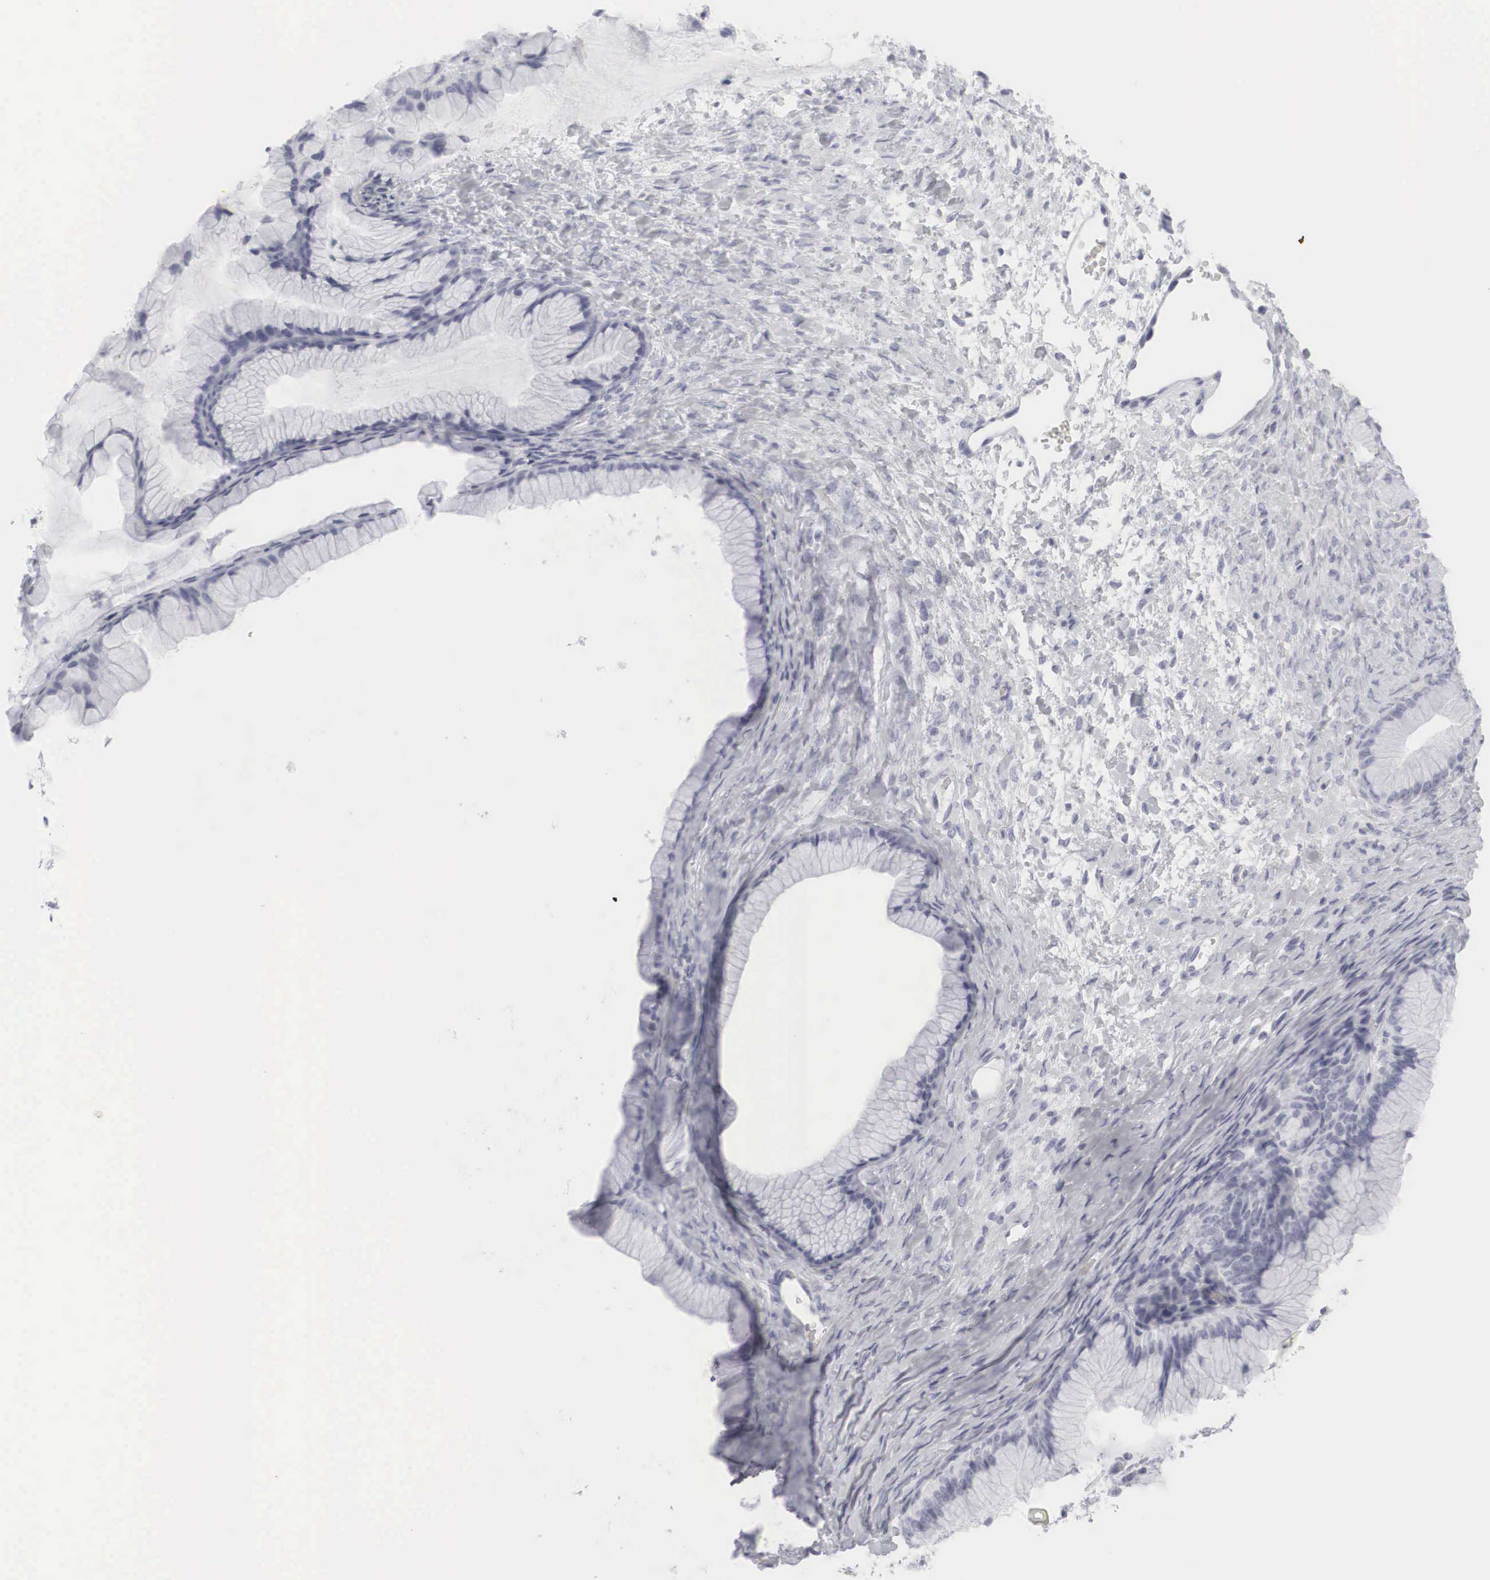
{"staining": {"intensity": "negative", "quantity": "none", "location": "none"}, "tissue": "ovarian cancer", "cell_type": "Tumor cells", "image_type": "cancer", "snomed": [{"axis": "morphology", "description": "Cystadenocarcinoma, mucinous, NOS"}, {"axis": "topography", "description": "Ovary"}], "caption": "Protein analysis of ovarian mucinous cystadenocarcinoma exhibits no significant expression in tumor cells. Nuclei are stained in blue.", "gene": "KRT14", "patient": {"sex": "female", "age": 41}}